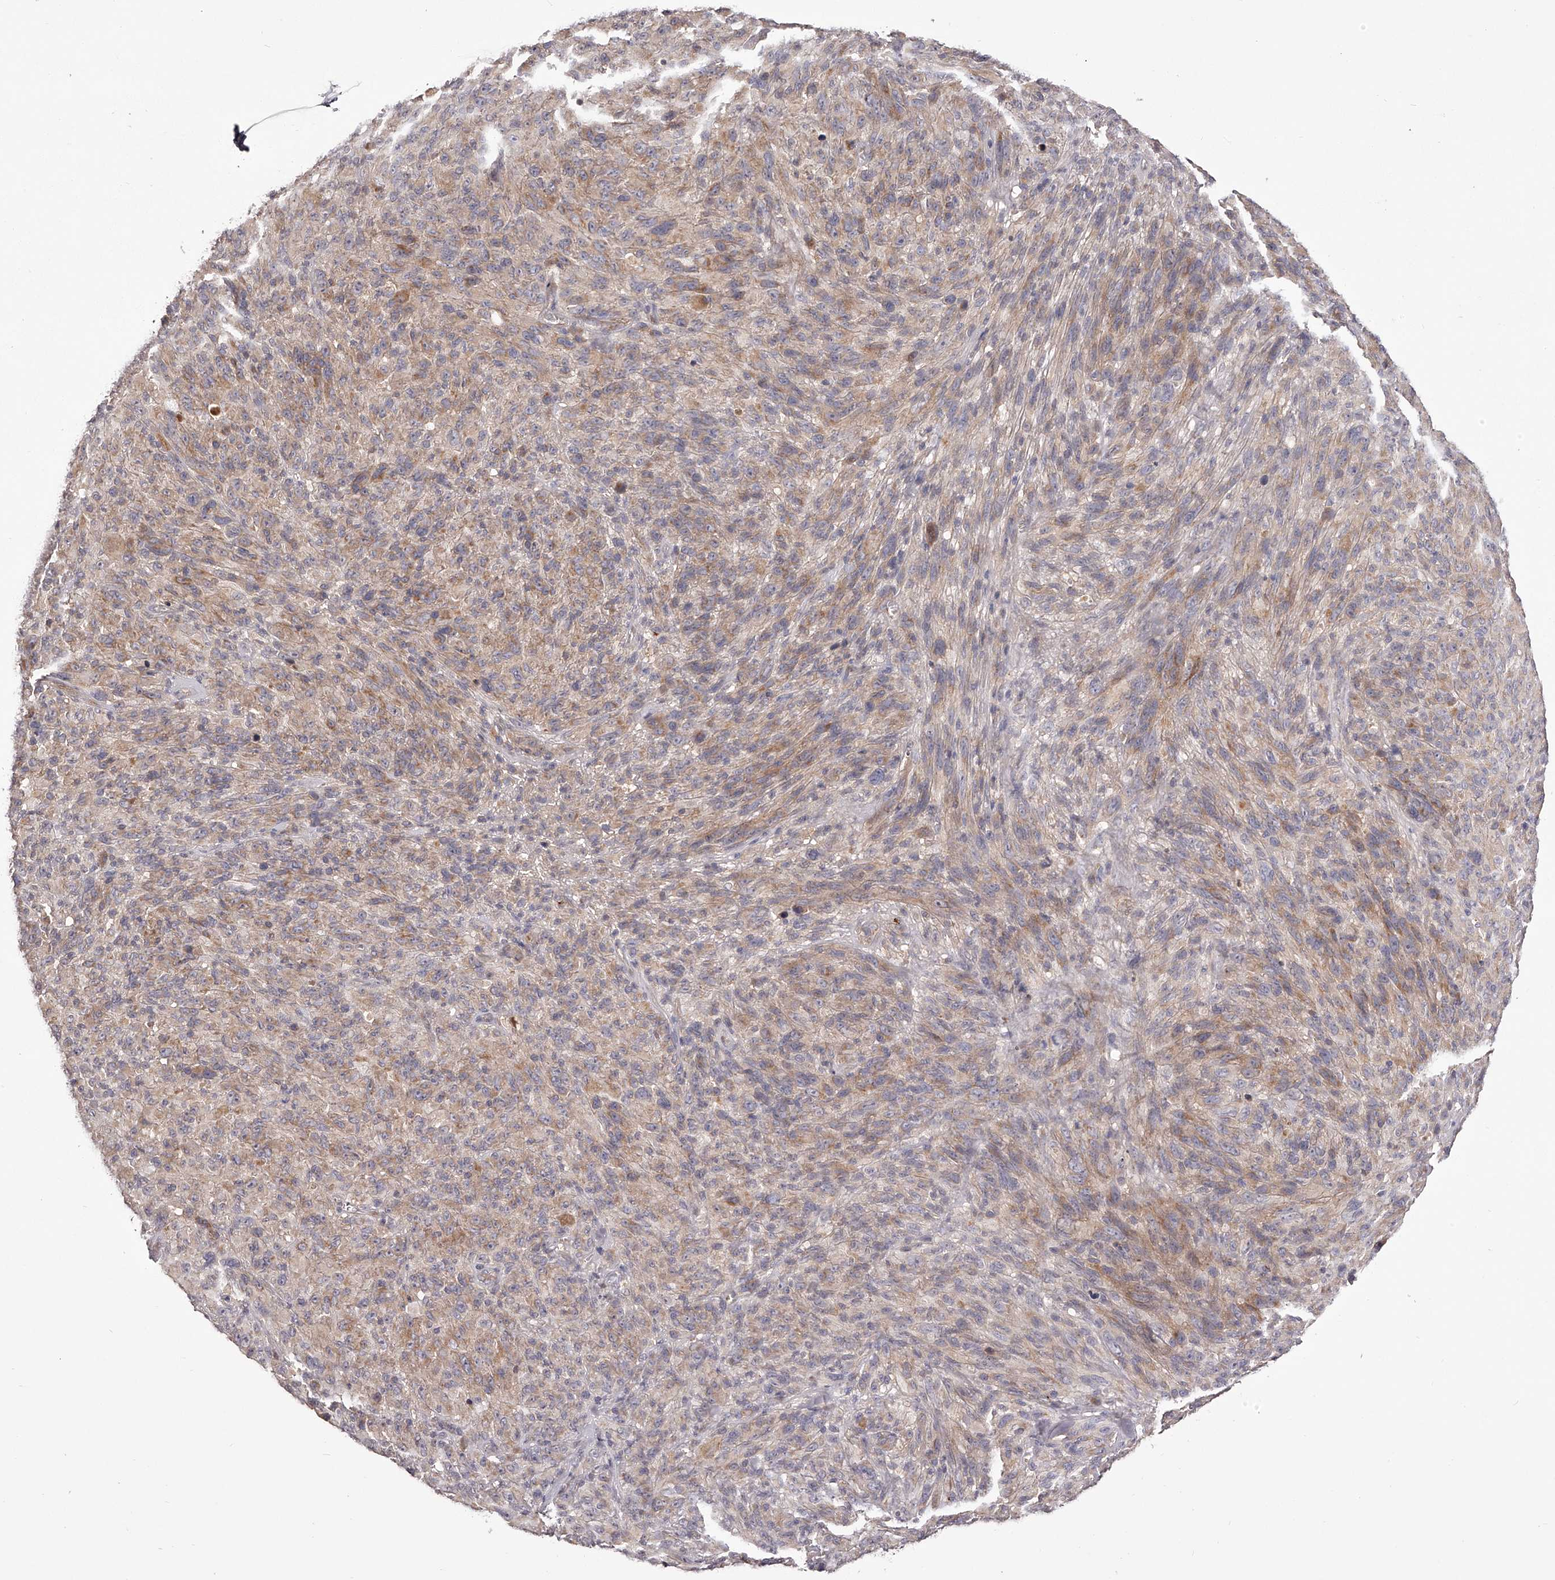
{"staining": {"intensity": "weak", "quantity": ">75%", "location": "cytoplasmic/membranous"}, "tissue": "melanoma", "cell_type": "Tumor cells", "image_type": "cancer", "snomed": [{"axis": "morphology", "description": "Malignant melanoma, NOS"}, {"axis": "topography", "description": "Skin of head"}], "caption": "Immunohistochemical staining of melanoma reveals low levels of weak cytoplasmic/membranous positivity in approximately >75% of tumor cells. (DAB (3,3'-diaminobenzidine) IHC with brightfield microscopy, high magnification).", "gene": "ODF2L", "patient": {"sex": "male", "age": 96}}